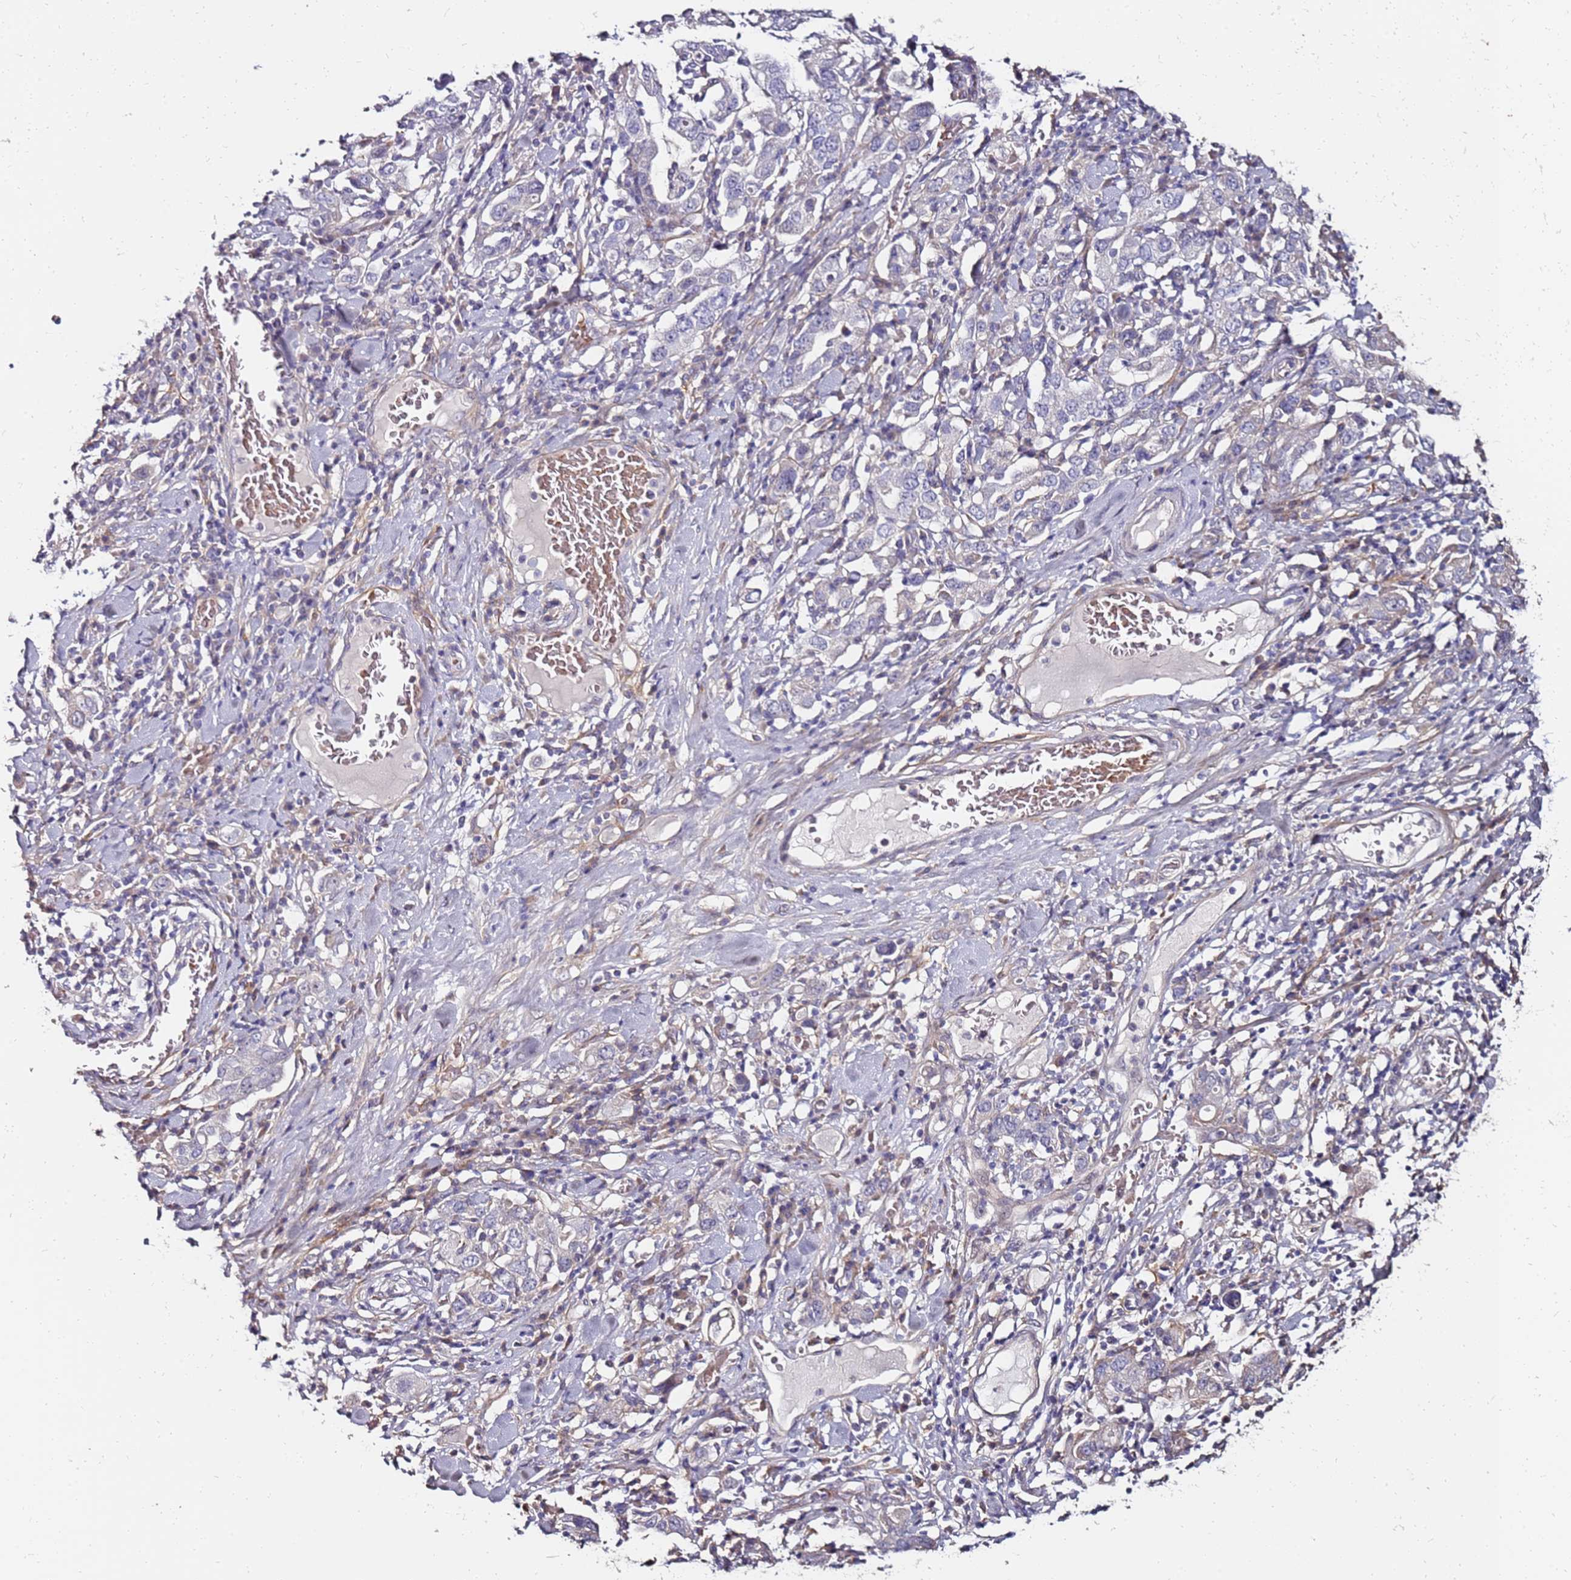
{"staining": {"intensity": "negative", "quantity": "none", "location": "none"}, "tissue": "stomach cancer", "cell_type": "Tumor cells", "image_type": "cancer", "snomed": [{"axis": "morphology", "description": "Adenocarcinoma, NOS"}, {"axis": "topography", "description": "Stomach, upper"}], "caption": "Immunohistochemistry photomicrograph of neoplastic tissue: human stomach cancer (adenocarcinoma) stained with DAB displays no significant protein staining in tumor cells.", "gene": "C3orf80", "patient": {"sex": "male", "age": 62}}